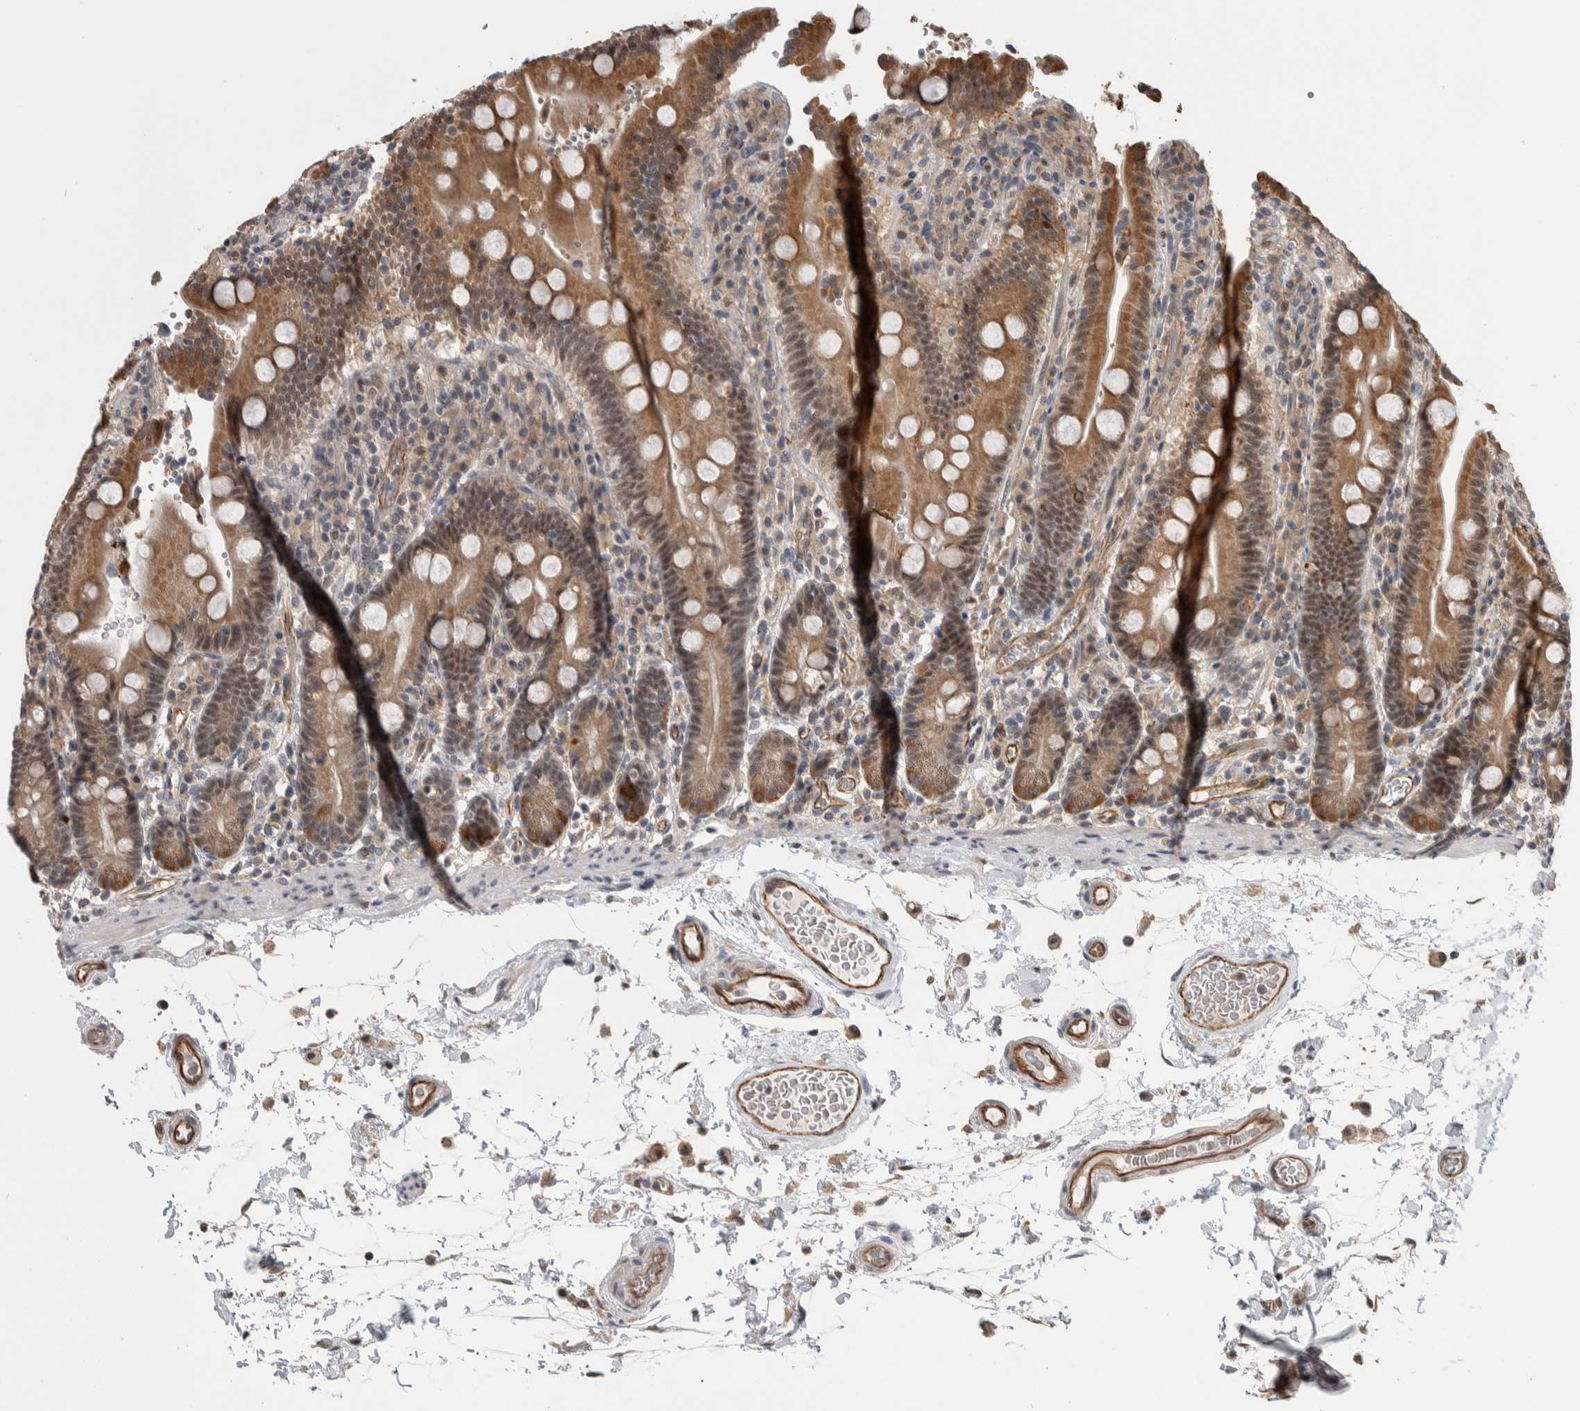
{"staining": {"intensity": "moderate", "quantity": ">75%", "location": "cytoplasmic/membranous"}, "tissue": "duodenum", "cell_type": "Glandular cells", "image_type": "normal", "snomed": [{"axis": "morphology", "description": "Normal tissue, NOS"}, {"axis": "topography", "description": "Small intestine, NOS"}], "caption": "High-power microscopy captured an immunohistochemistry (IHC) image of benign duodenum, revealing moderate cytoplasmic/membranous staining in approximately >75% of glandular cells.", "gene": "PRDM4", "patient": {"sex": "female", "age": 71}}